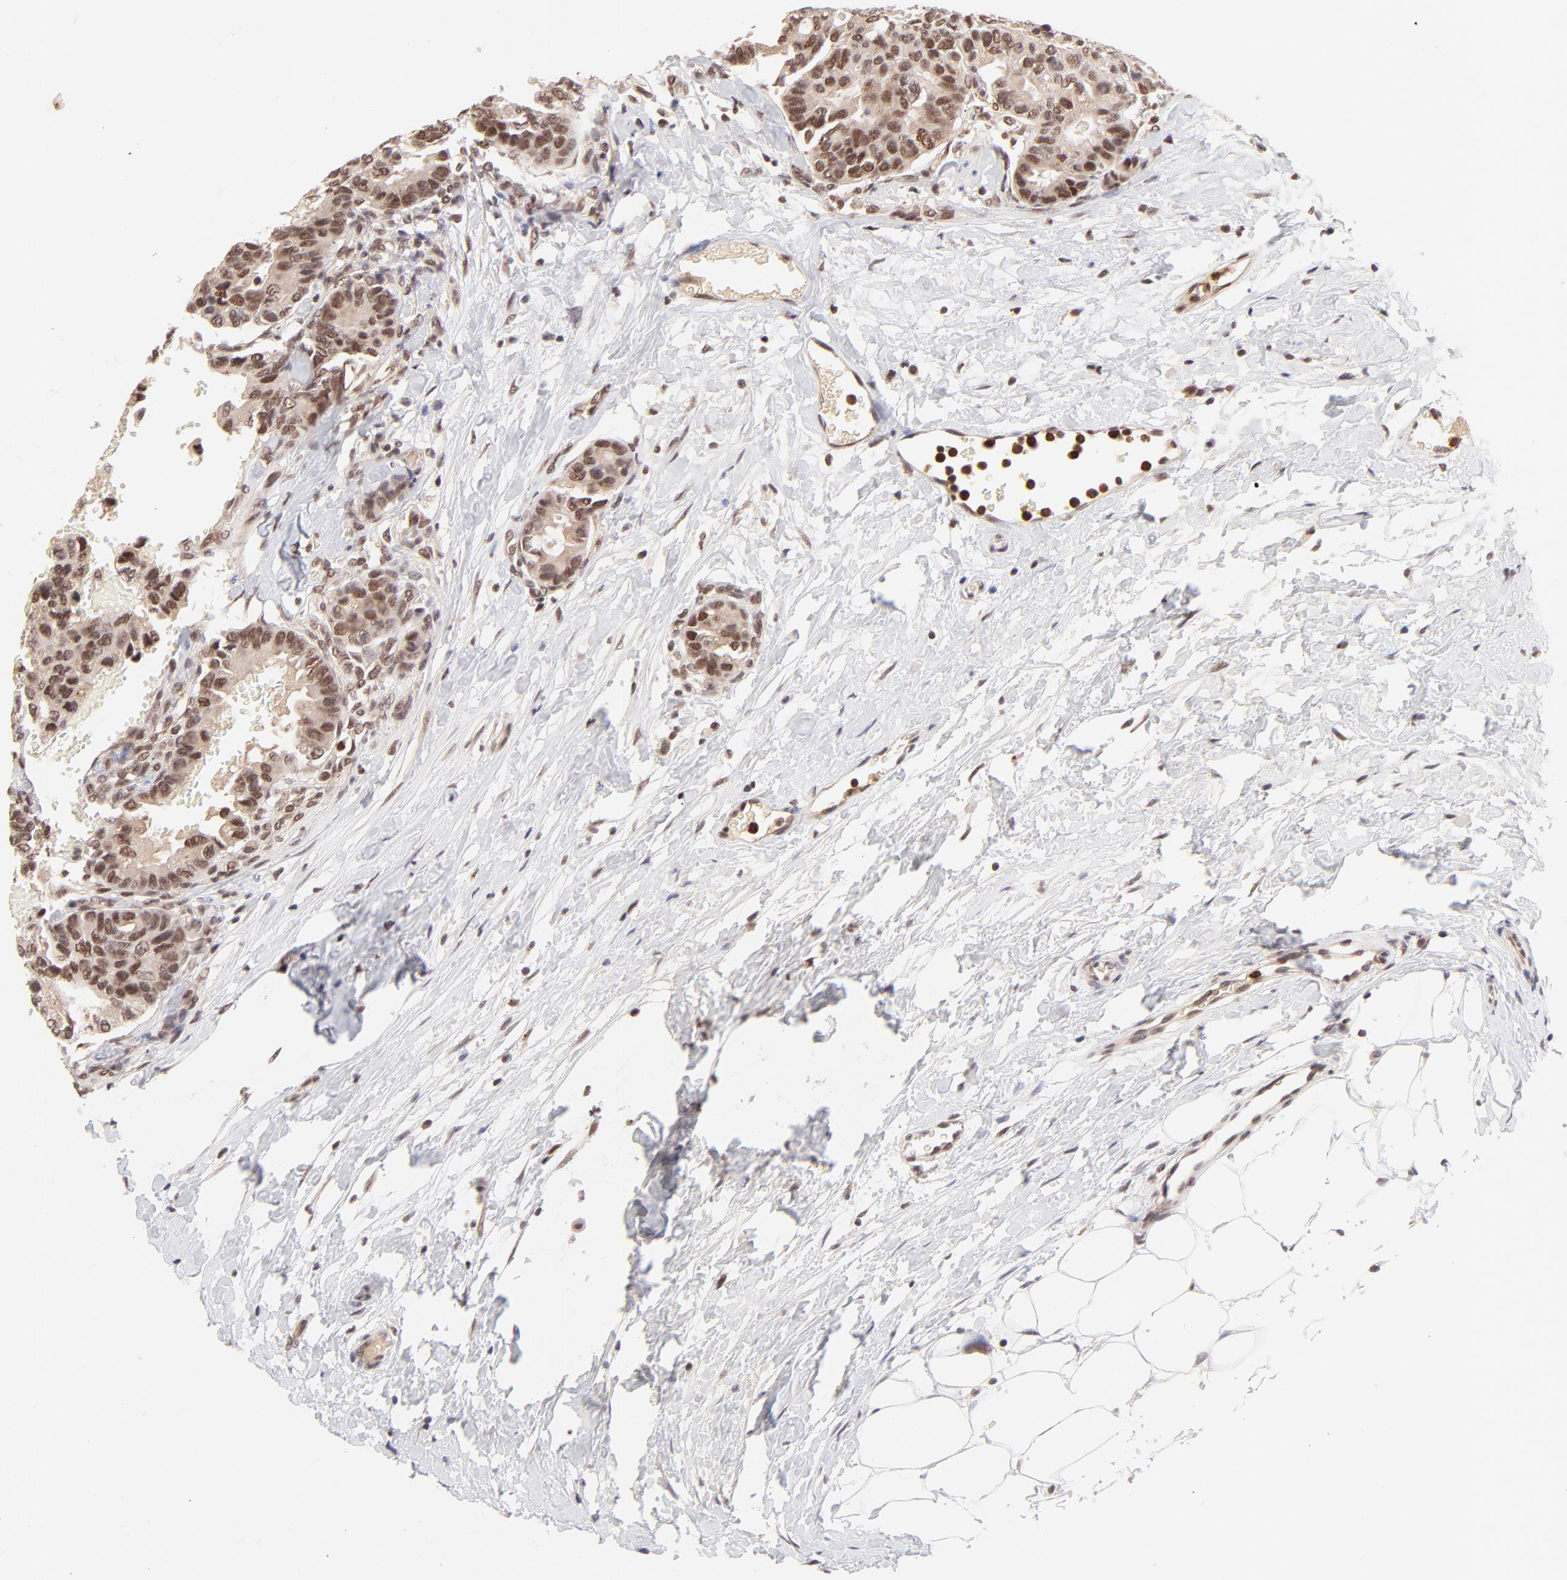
{"staining": {"intensity": "strong", "quantity": ">75%", "location": "nuclear"}, "tissue": "breast cancer", "cell_type": "Tumor cells", "image_type": "cancer", "snomed": [{"axis": "morphology", "description": "Duct carcinoma"}, {"axis": "topography", "description": "Breast"}], "caption": "Breast cancer stained for a protein (brown) displays strong nuclear positive expression in about >75% of tumor cells.", "gene": "MED12", "patient": {"sex": "female", "age": 69}}